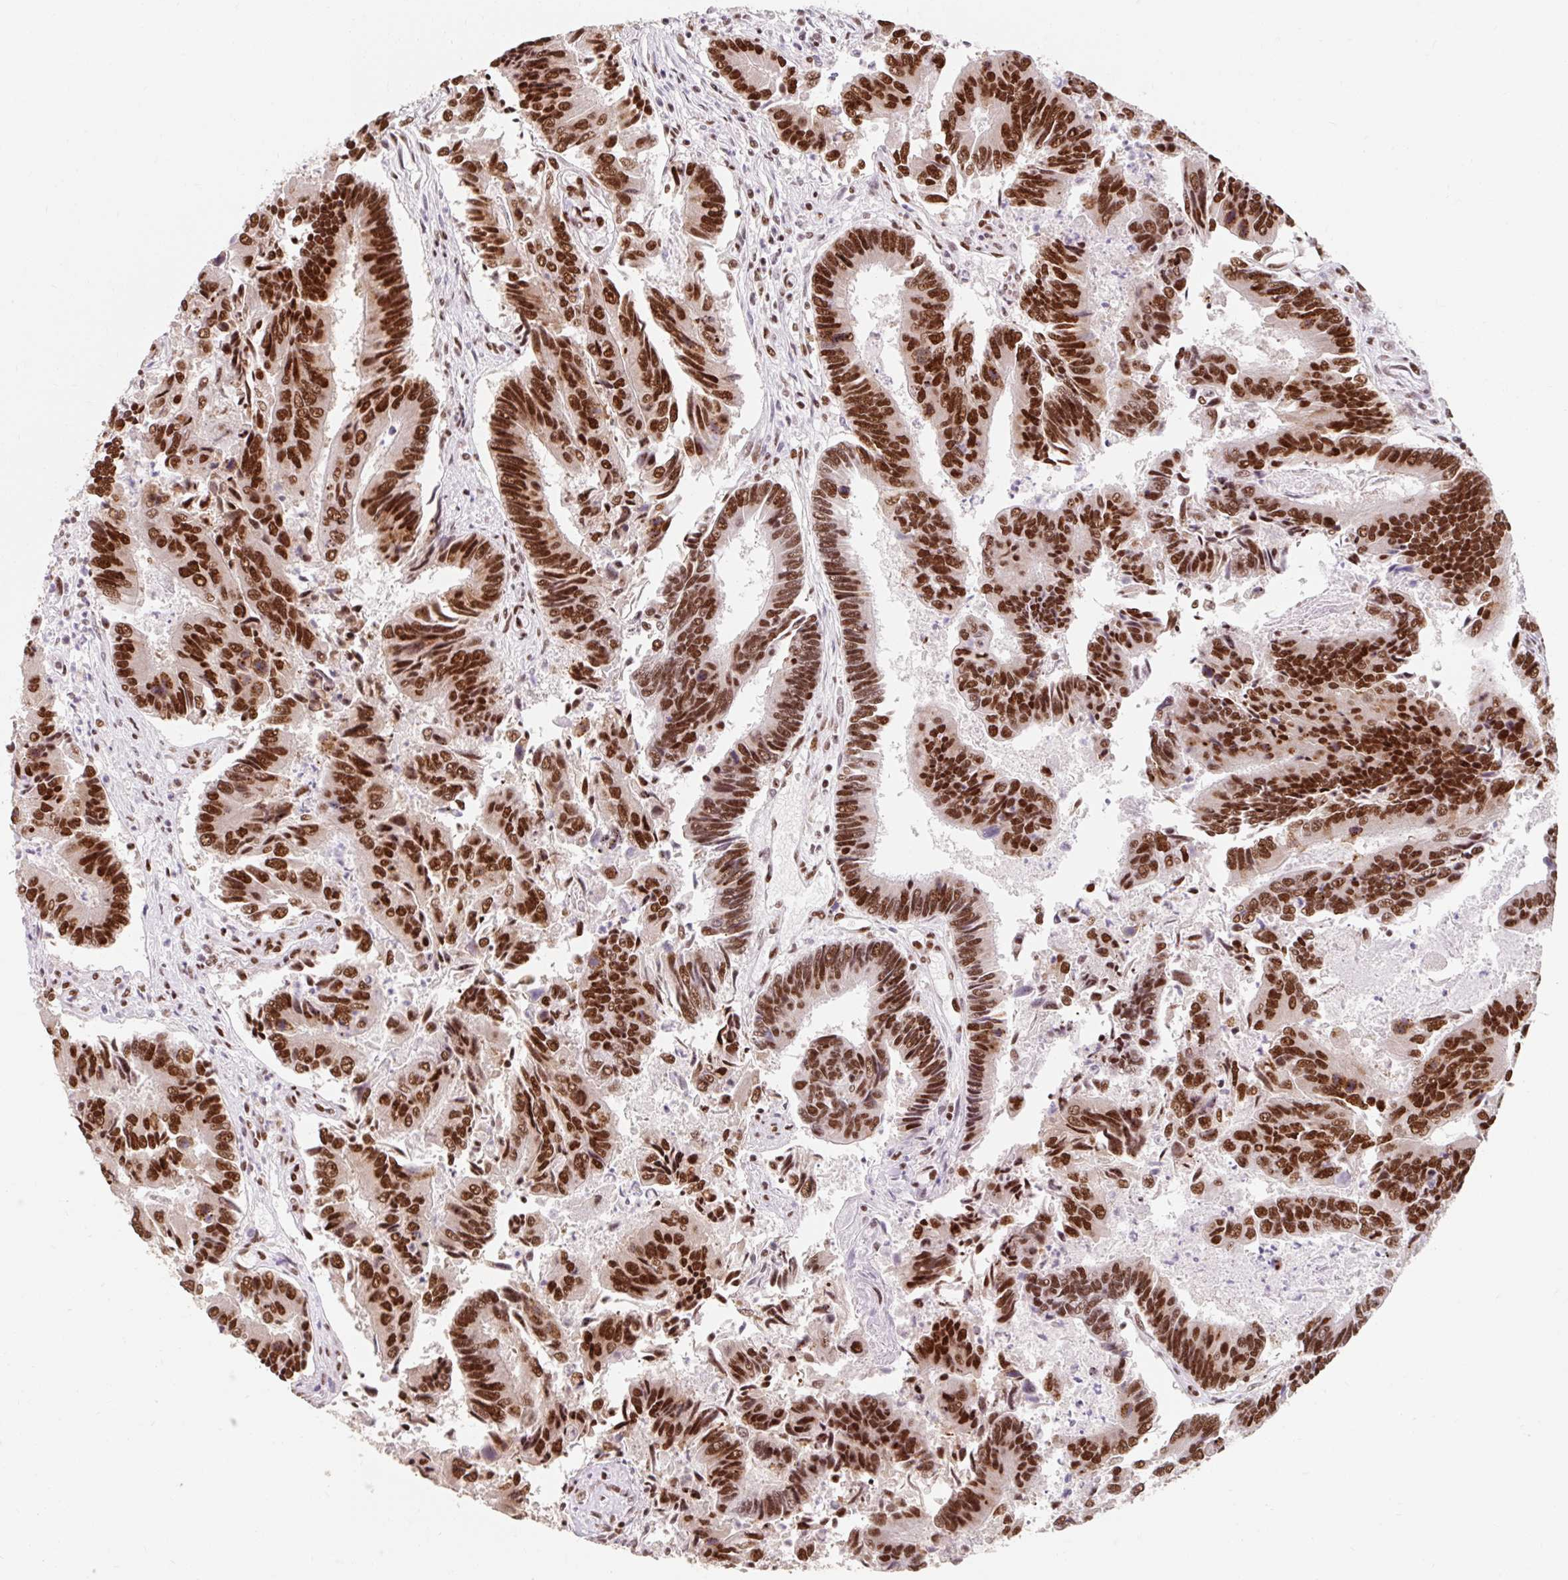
{"staining": {"intensity": "strong", "quantity": ">75%", "location": "nuclear"}, "tissue": "colorectal cancer", "cell_type": "Tumor cells", "image_type": "cancer", "snomed": [{"axis": "morphology", "description": "Adenocarcinoma, NOS"}, {"axis": "topography", "description": "Colon"}], "caption": "A high-resolution photomicrograph shows immunohistochemistry (IHC) staining of colorectal cancer (adenocarcinoma), which shows strong nuclear staining in approximately >75% of tumor cells. (DAB (3,3'-diaminobenzidine) IHC with brightfield microscopy, high magnification).", "gene": "SRSF10", "patient": {"sex": "female", "age": 67}}